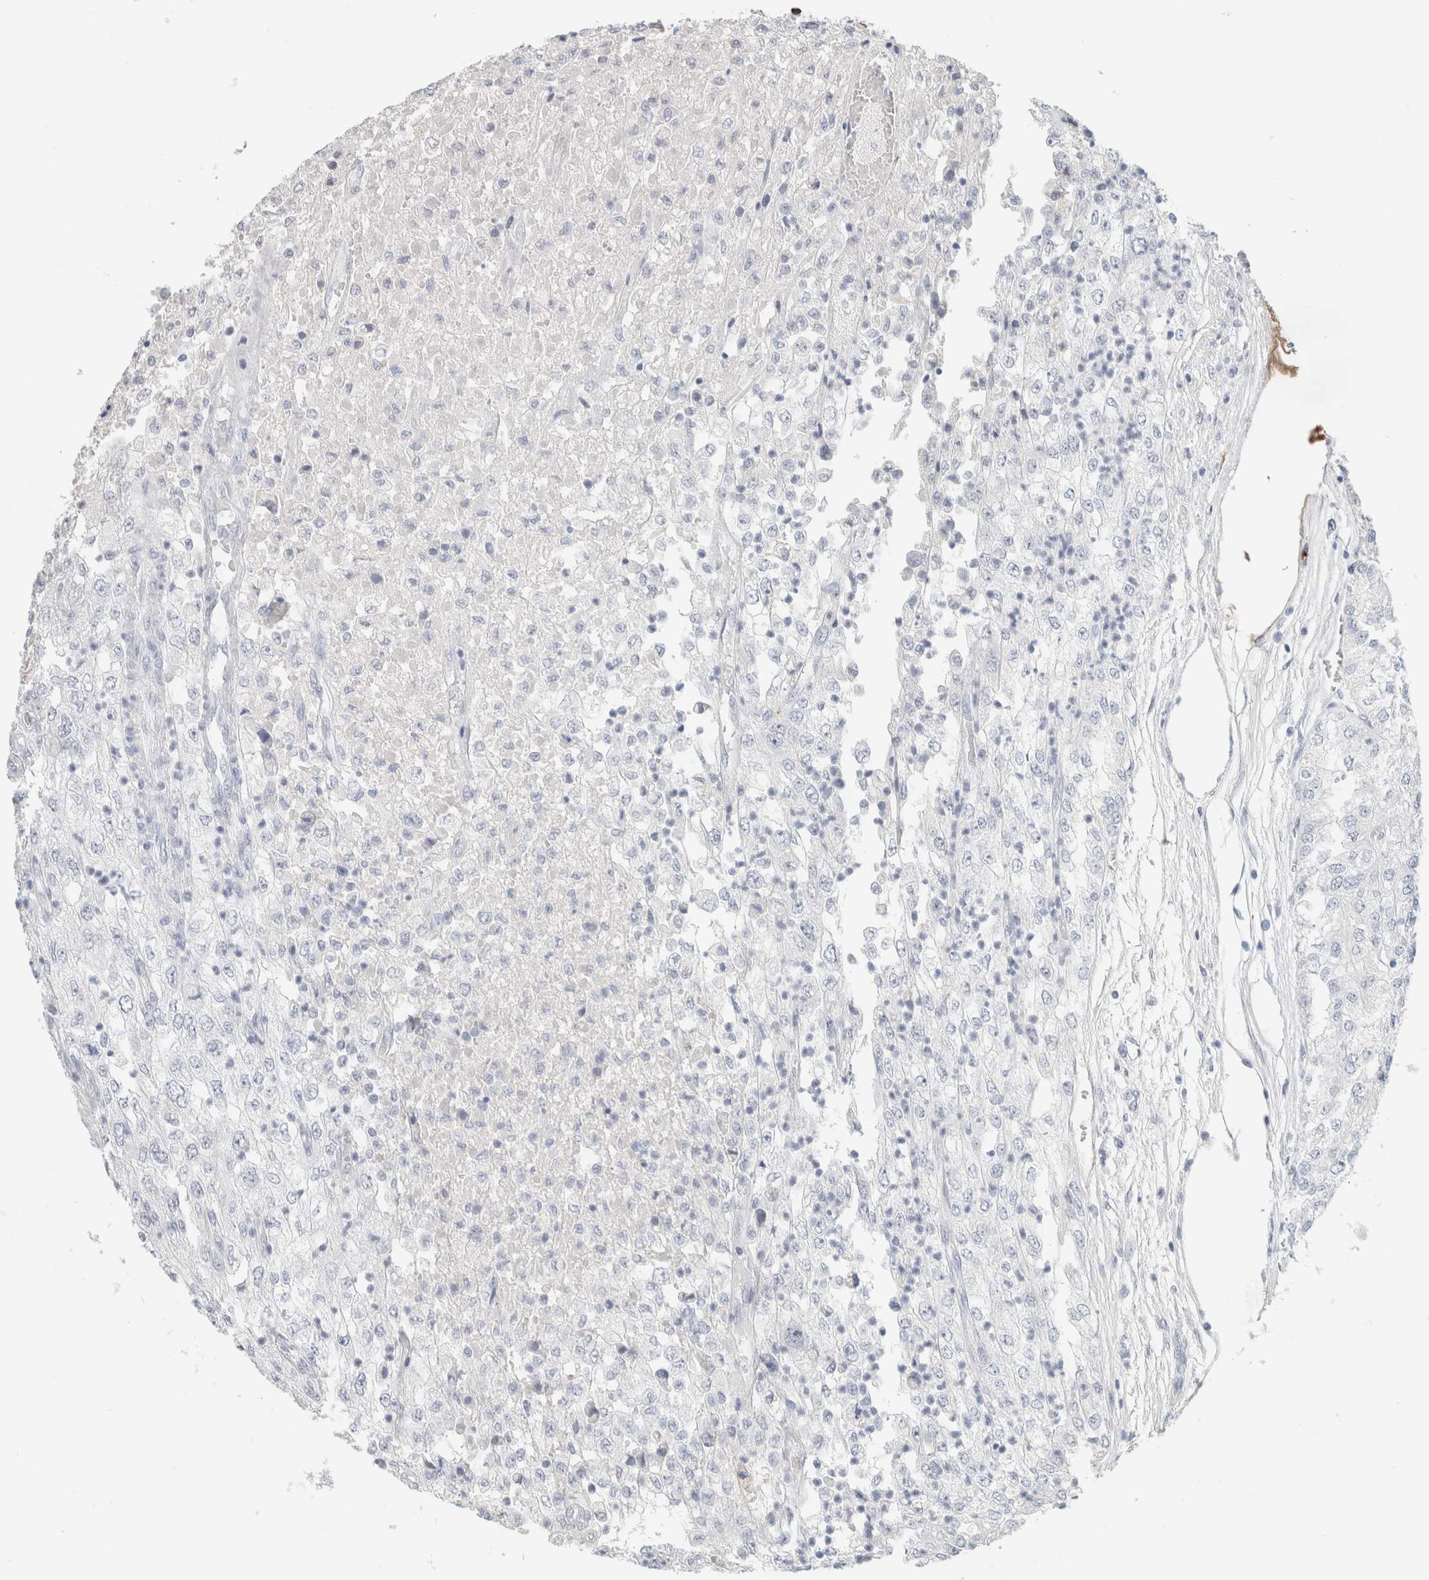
{"staining": {"intensity": "negative", "quantity": "none", "location": "none"}, "tissue": "renal cancer", "cell_type": "Tumor cells", "image_type": "cancer", "snomed": [{"axis": "morphology", "description": "Adenocarcinoma, NOS"}, {"axis": "topography", "description": "Kidney"}], "caption": "Photomicrograph shows no significant protein expression in tumor cells of renal cancer (adenocarcinoma).", "gene": "IL6", "patient": {"sex": "female", "age": 54}}